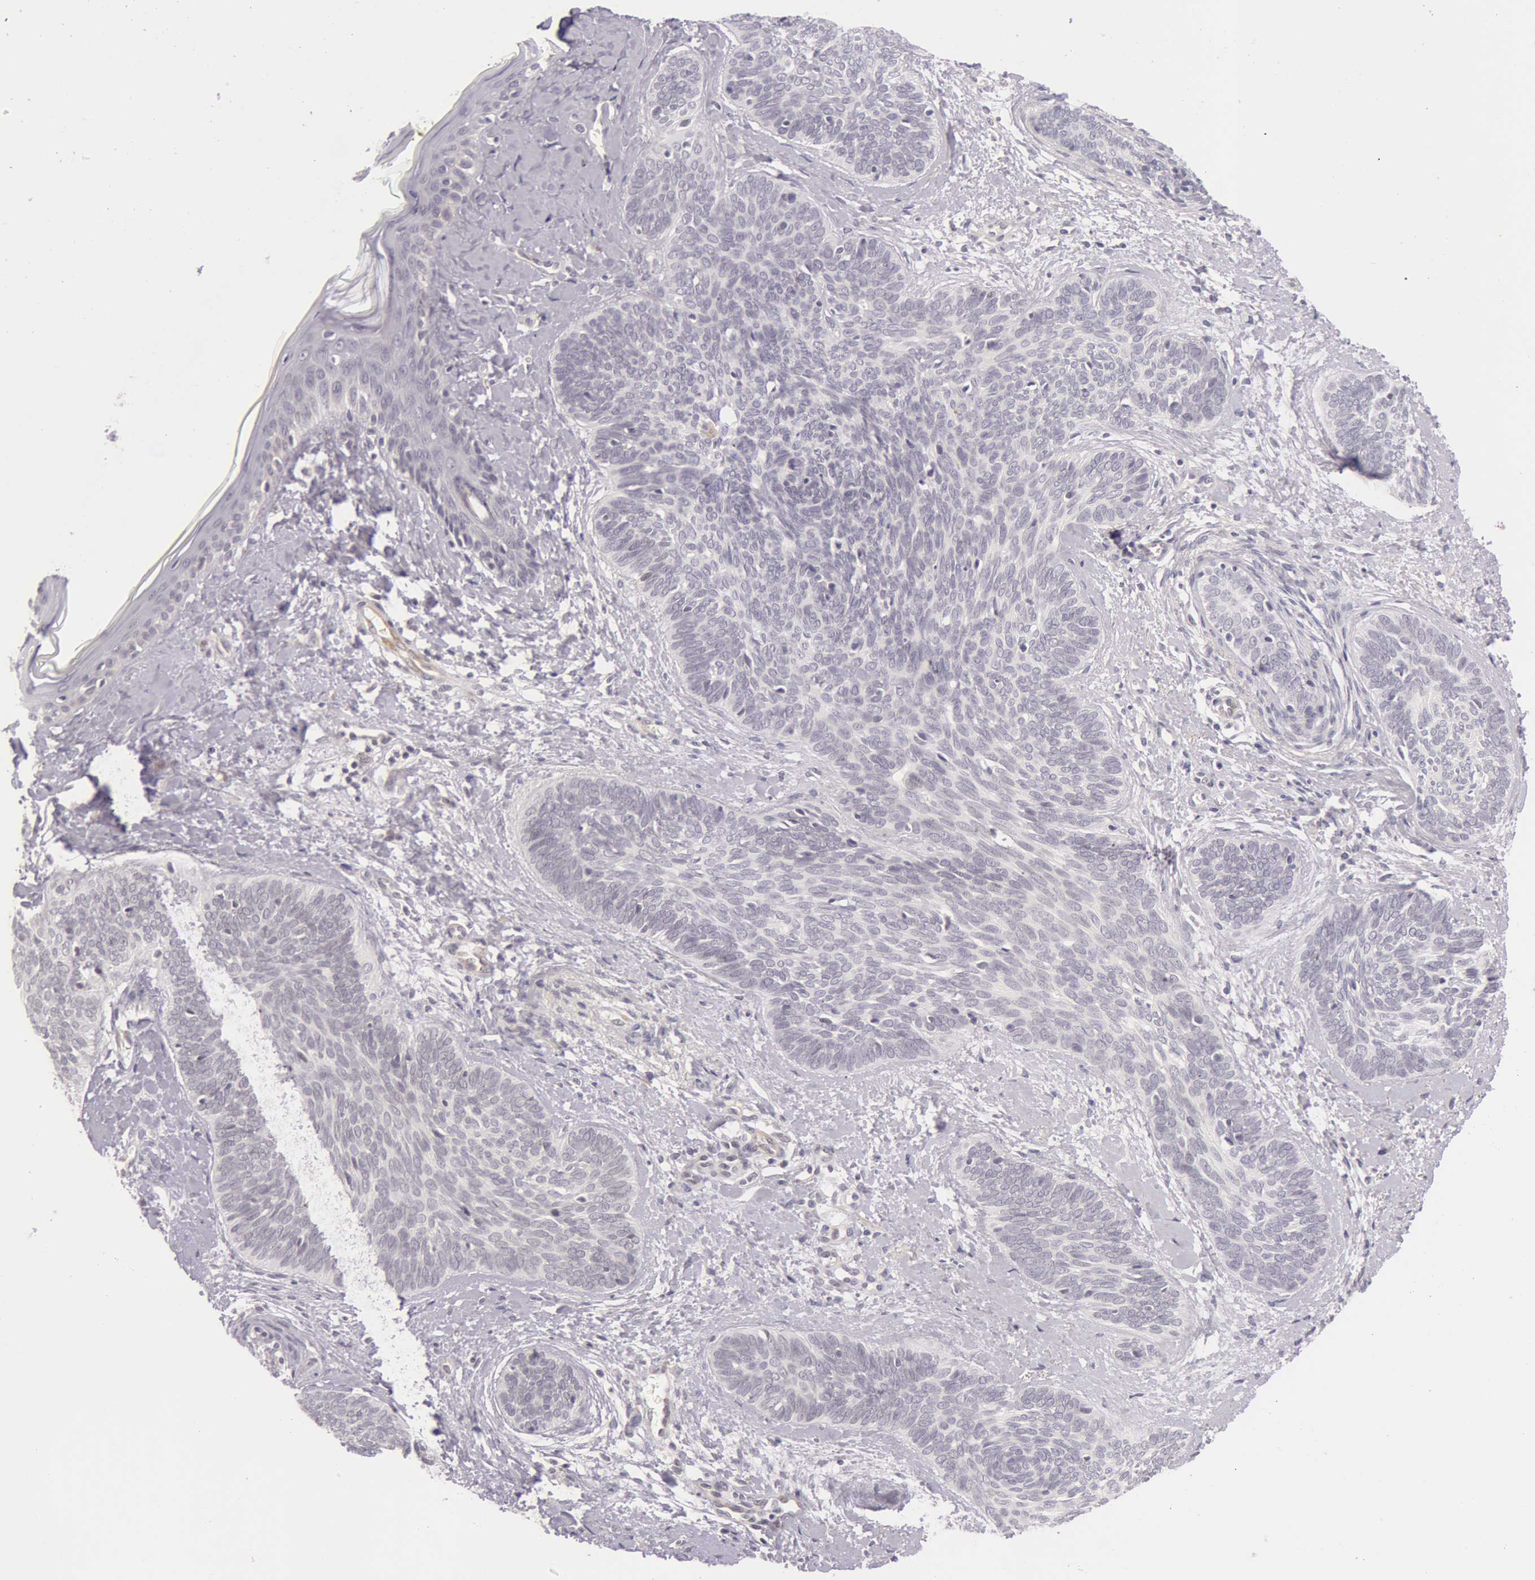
{"staining": {"intensity": "negative", "quantity": "none", "location": "none"}, "tissue": "skin cancer", "cell_type": "Tumor cells", "image_type": "cancer", "snomed": [{"axis": "morphology", "description": "Basal cell carcinoma"}, {"axis": "topography", "description": "Skin"}], "caption": "Protein analysis of basal cell carcinoma (skin) reveals no significant expression in tumor cells.", "gene": "RBMY1F", "patient": {"sex": "female", "age": 81}}